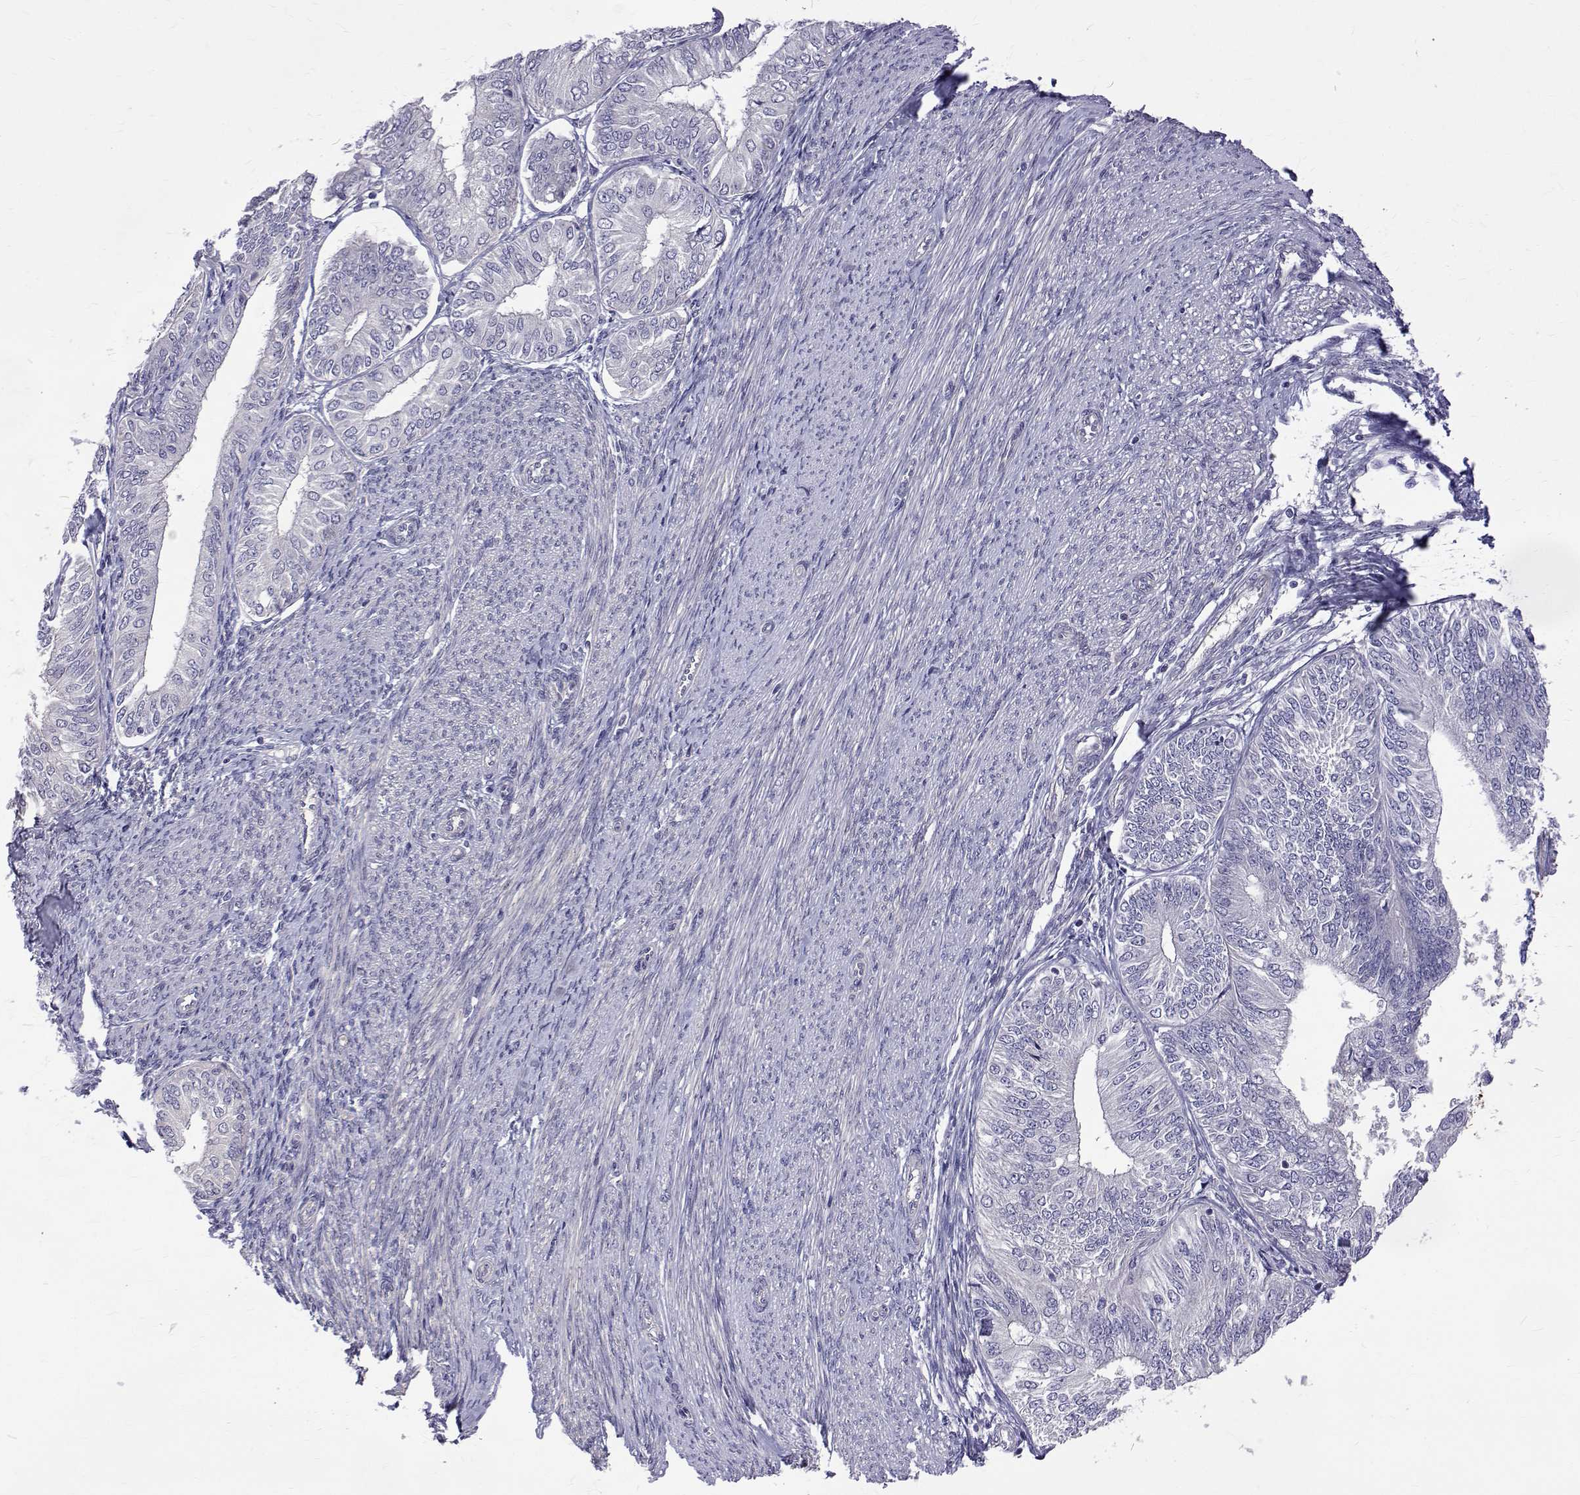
{"staining": {"intensity": "negative", "quantity": "none", "location": "none"}, "tissue": "endometrial cancer", "cell_type": "Tumor cells", "image_type": "cancer", "snomed": [{"axis": "morphology", "description": "Adenocarcinoma, NOS"}, {"axis": "topography", "description": "Endometrium"}], "caption": "High power microscopy photomicrograph of an immunohistochemistry (IHC) photomicrograph of adenocarcinoma (endometrial), revealing no significant staining in tumor cells.", "gene": "PADI1", "patient": {"sex": "female", "age": 58}}